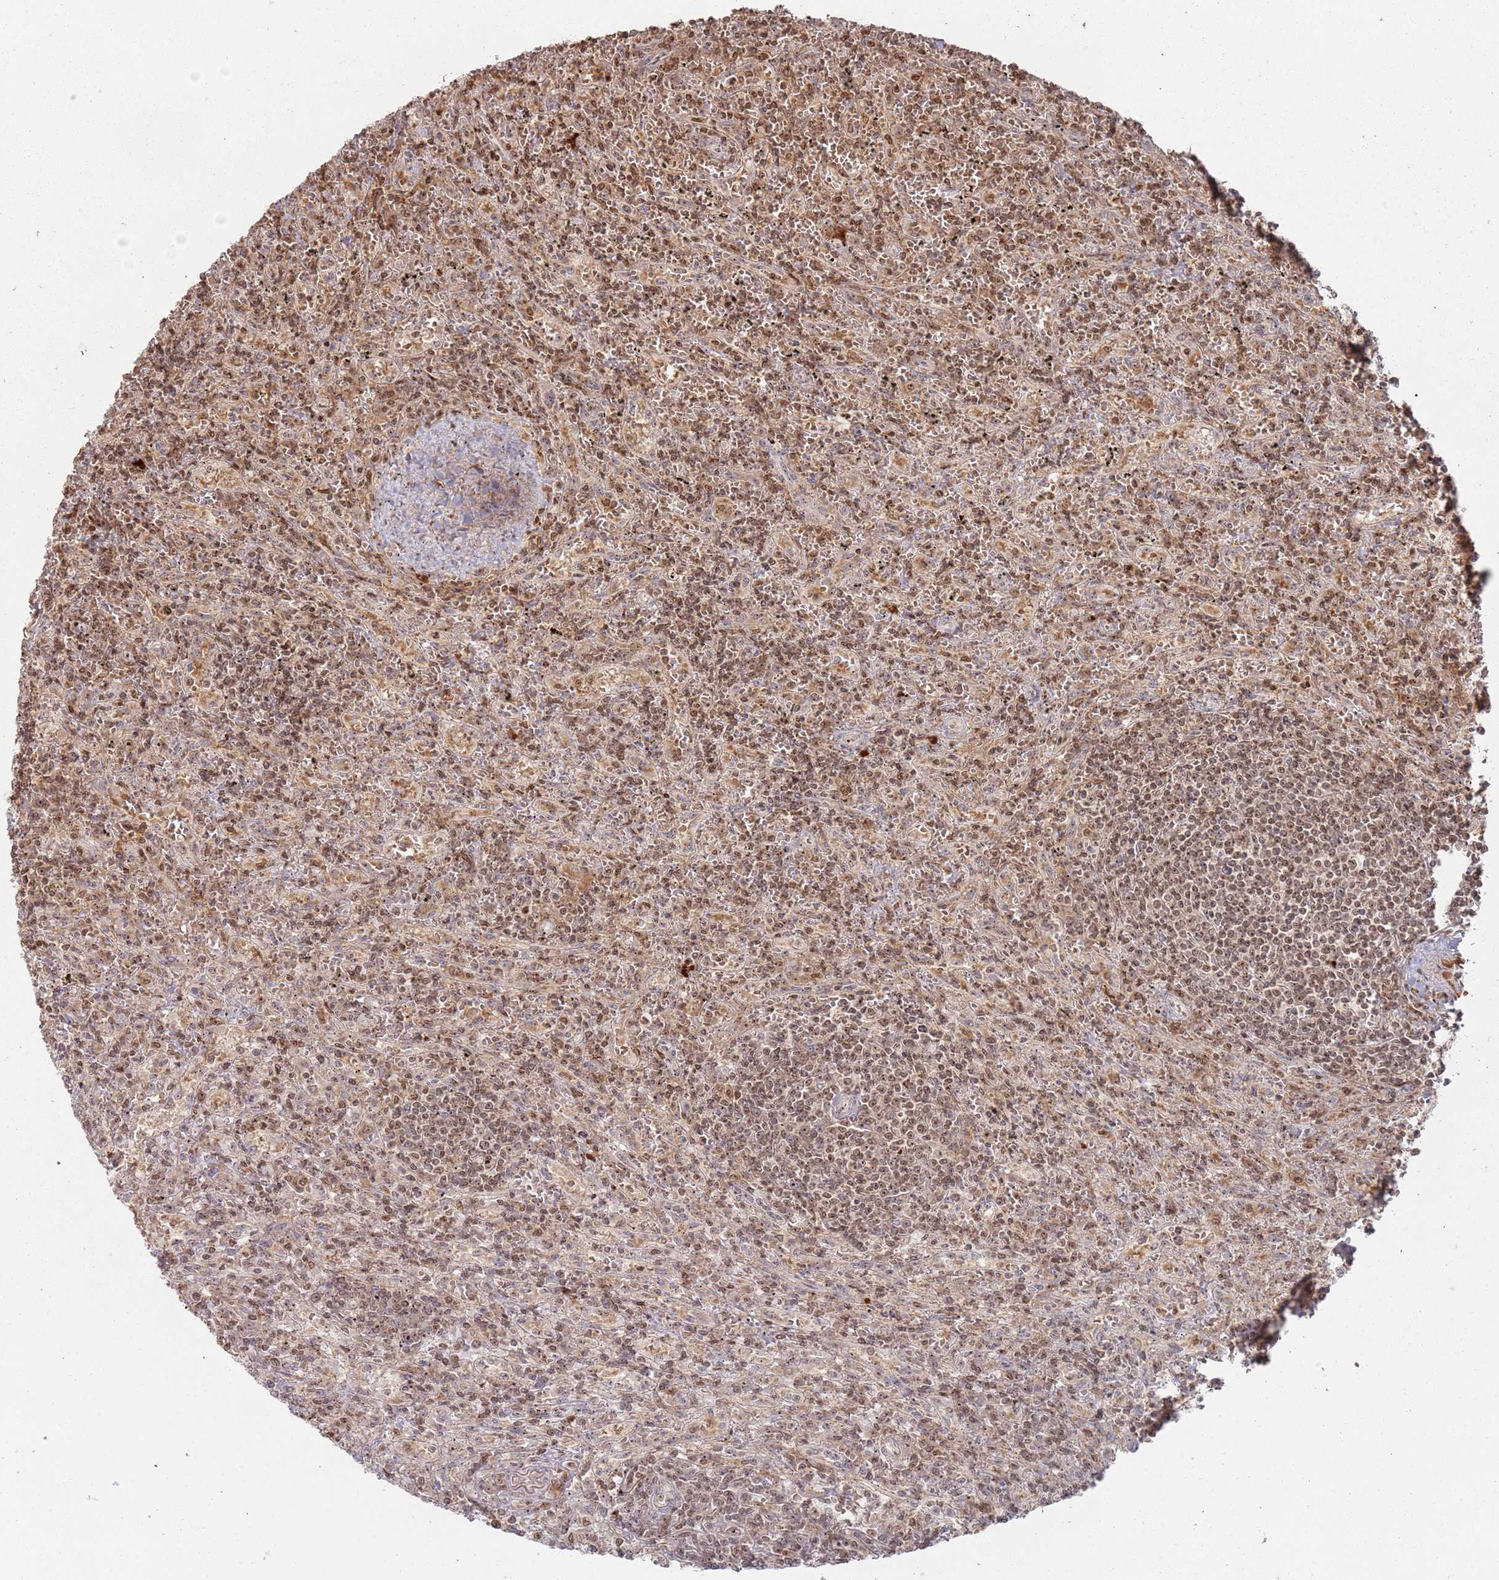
{"staining": {"intensity": "moderate", "quantity": ">75%", "location": "nuclear"}, "tissue": "lymphoma", "cell_type": "Tumor cells", "image_type": "cancer", "snomed": [{"axis": "morphology", "description": "Malignant lymphoma, non-Hodgkin's type, Low grade"}, {"axis": "topography", "description": "Spleen"}], "caption": "Protein analysis of low-grade malignant lymphoma, non-Hodgkin's type tissue exhibits moderate nuclear expression in about >75% of tumor cells.", "gene": "UTP11", "patient": {"sex": "male", "age": 76}}